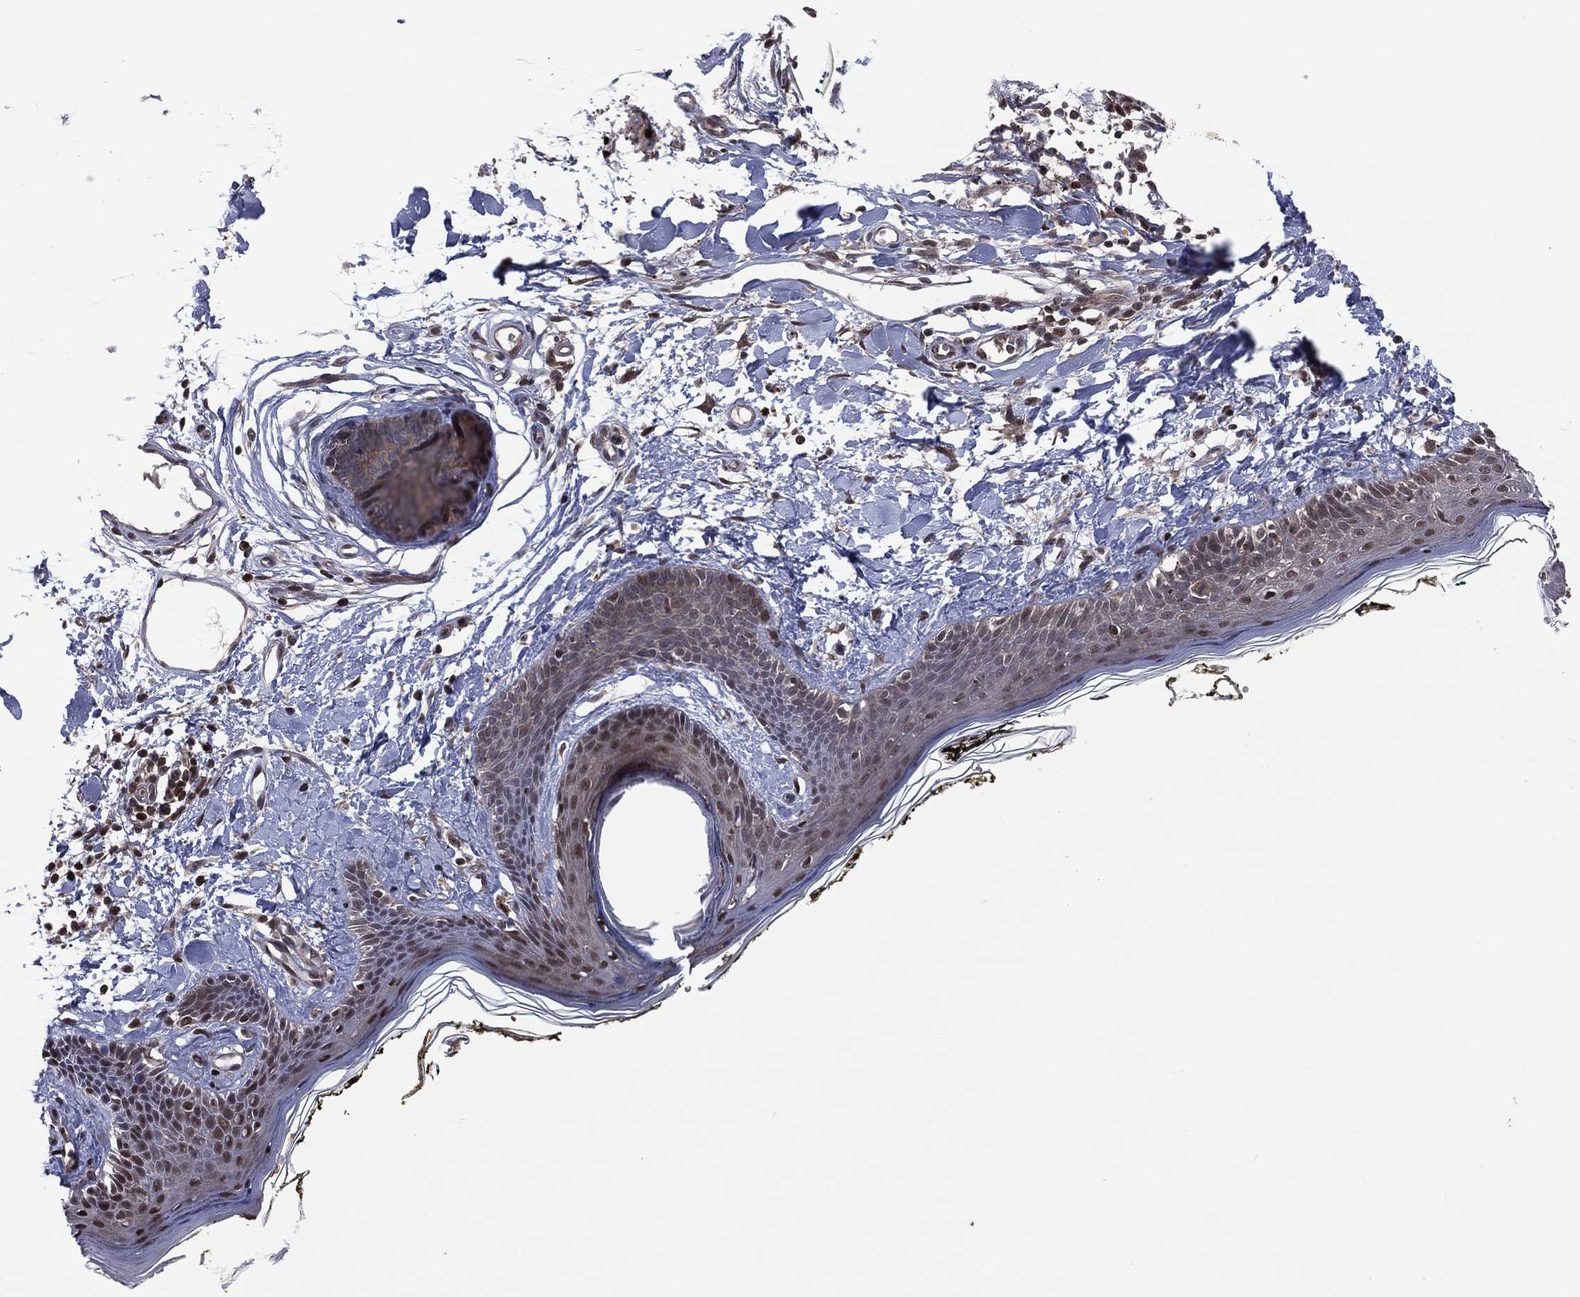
{"staining": {"intensity": "moderate", "quantity": "25%-75%", "location": "nuclear"}, "tissue": "skin", "cell_type": "Fibroblasts", "image_type": "normal", "snomed": [{"axis": "morphology", "description": "Normal tissue, NOS"}, {"axis": "topography", "description": "Skin"}], "caption": "This is an image of immunohistochemistry (IHC) staining of normal skin, which shows moderate expression in the nuclear of fibroblasts.", "gene": "ICOSLG", "patient": {"sex": "male", "age": 76}}